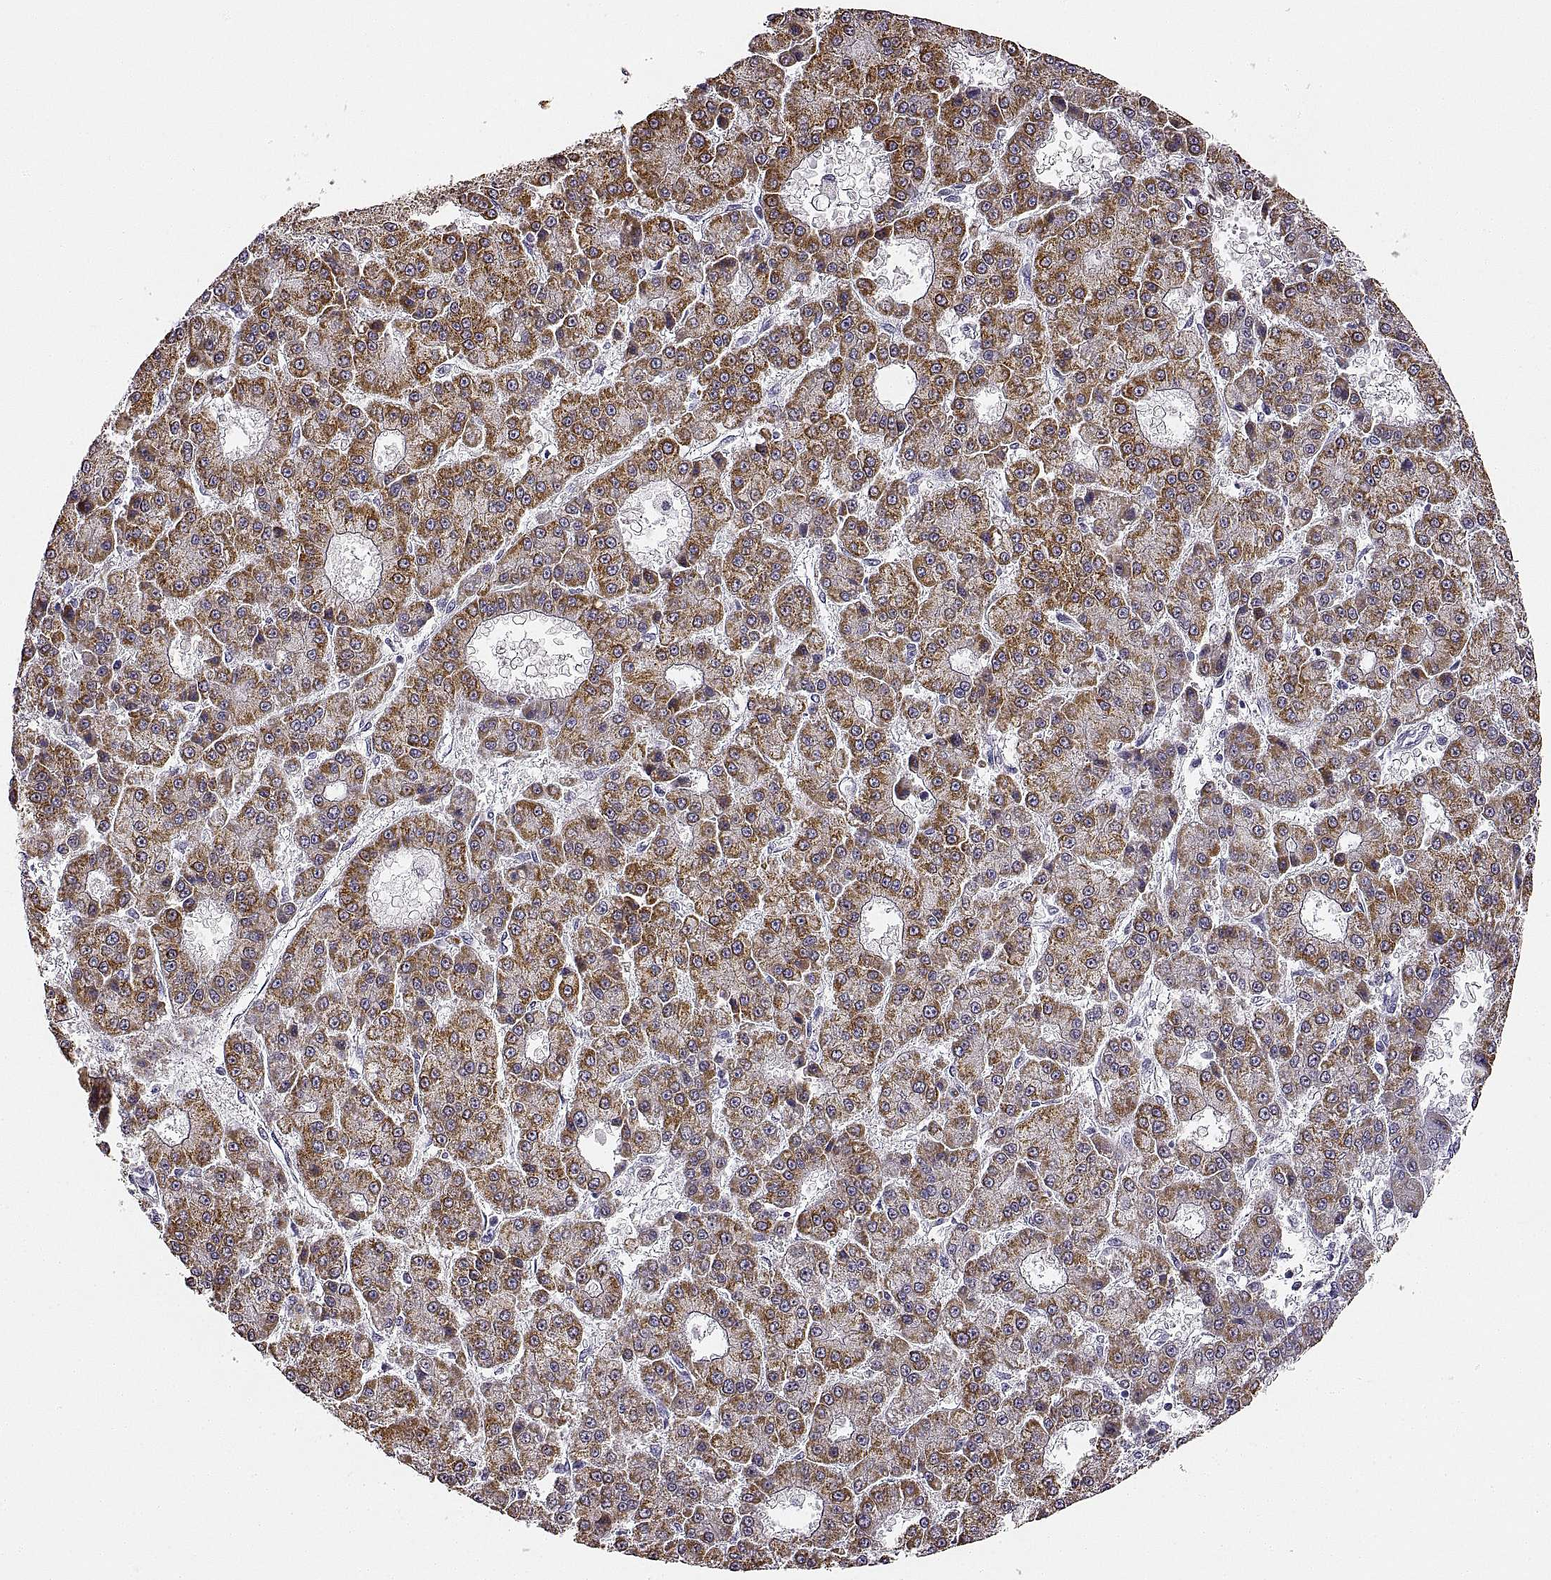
{"staining": {"intensity": "moderate", "quantity": ">75%", "location": "cytoplasmic/membranous"}, "tissue": "liver cancer", "cell_type": "Tumor cells", "image_type": "cancer", "snomed": [{"axis": "morphology", "description": "Carcinoma, Hepatocellular, NOS"}, {"axis": "topography", "description": "Liver"}], "caption": "Liver hepatocellular carcinoma was stained to show a protein in brown. There is medium levels of moderate cytoplasmic/membranous positivity in about >75% of tumor cells.", "gene": "RDH13", "patient": {"sex": "male", "age": 70}}